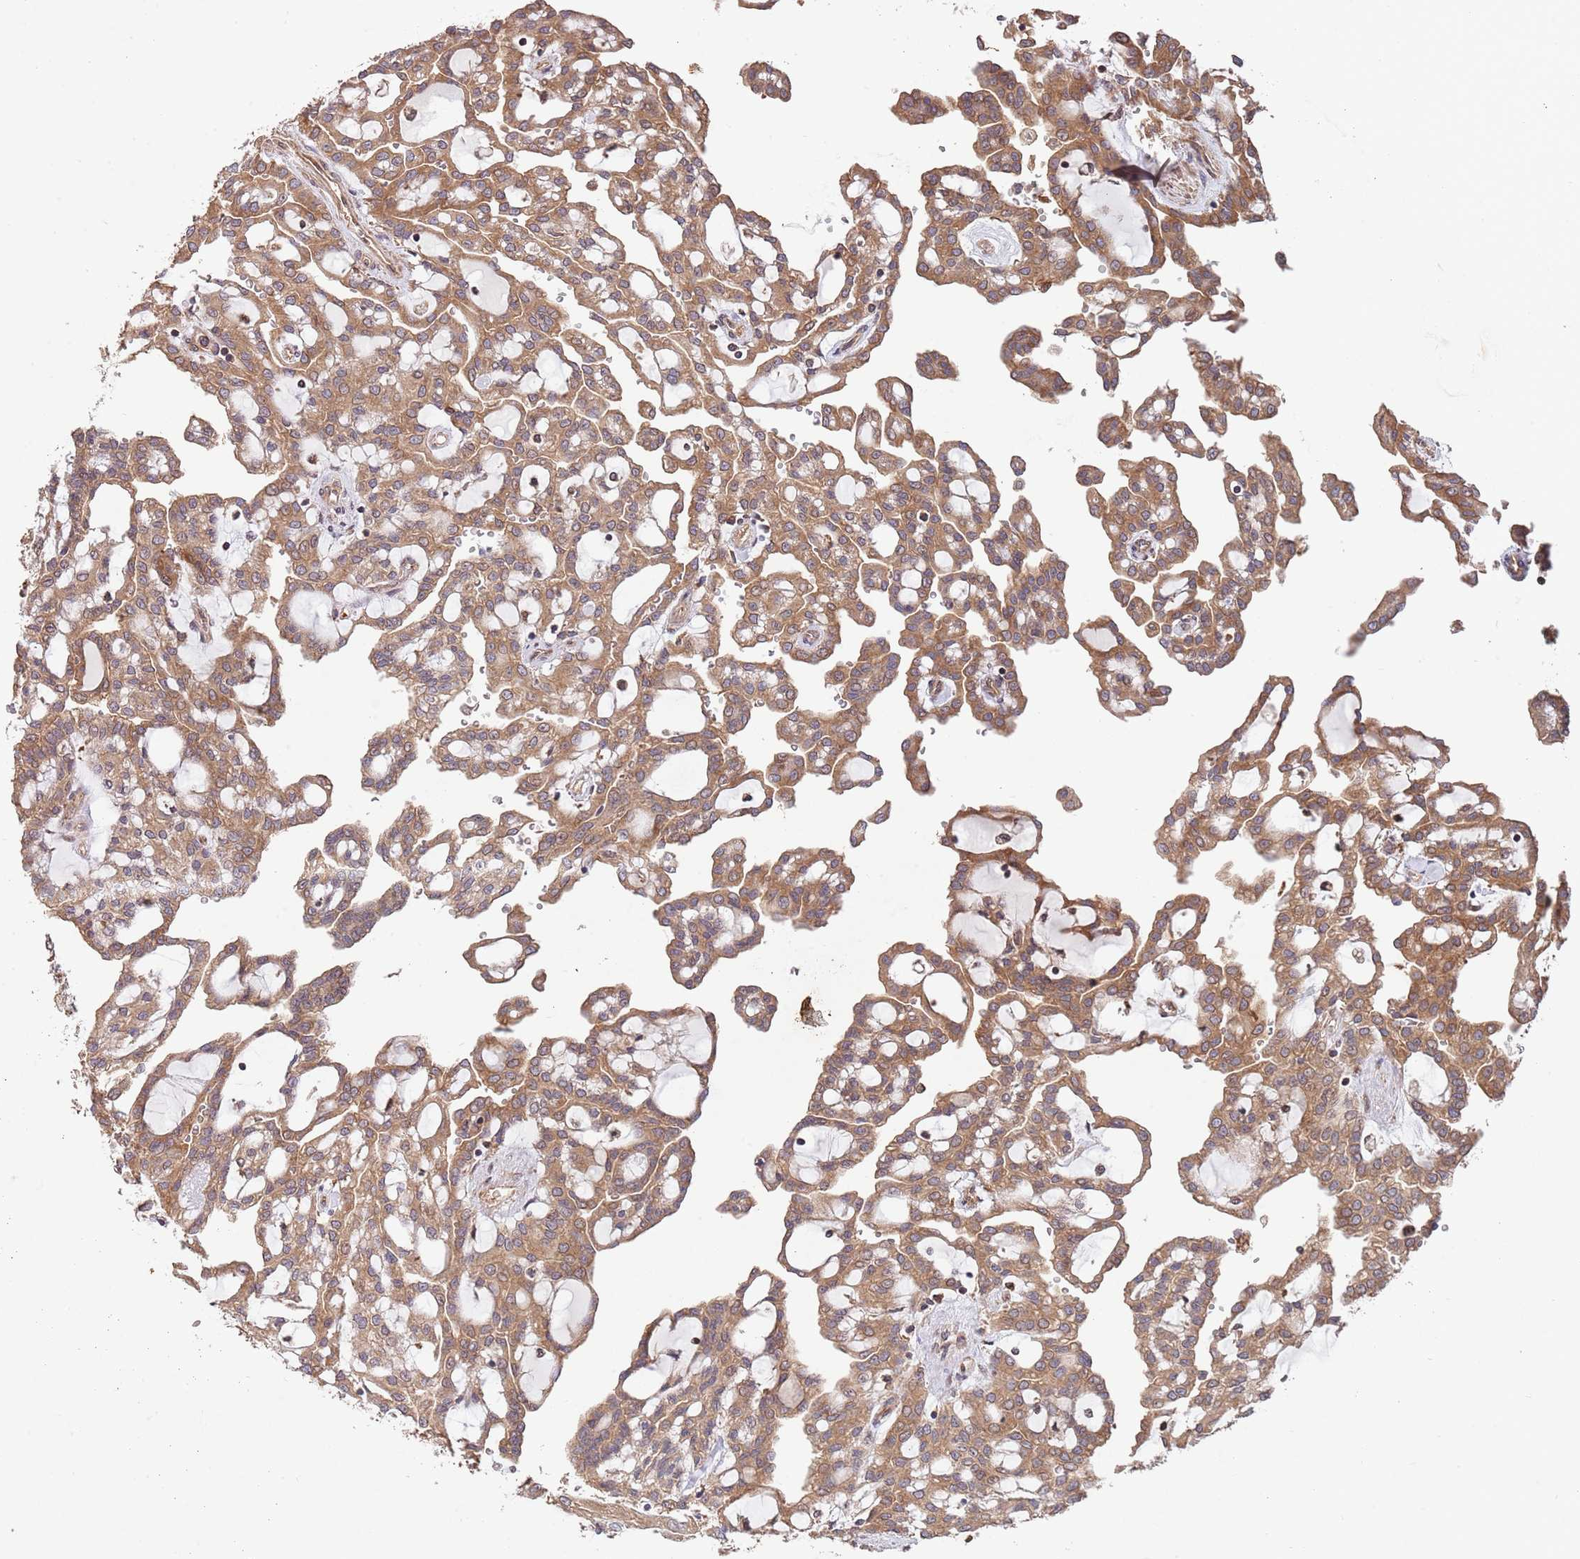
{"staining": {"intensity": "moderate", "quantity": ">75%", "location": "cytoplasmic/membranous"}, "tissue": "renal cancer", "cell_type": "Tumor cells", "image_type": "cancer", "snomed": [{"axis": "morphology", "description": "Adenocarcinoma, NOS"}, {"axis": "topography", "description": "Kidney"}], "caption": "Protein analysis of adenocarcinoma (renal) tissue exhibits moderate cytoplasmic/membranous expression in approximately >75% of tumor cells. (DAB = brown stain, brightfield microscopy at high magnification).", "gene": "RNF19B", "patient": {"sex": "male", "age": 63}}